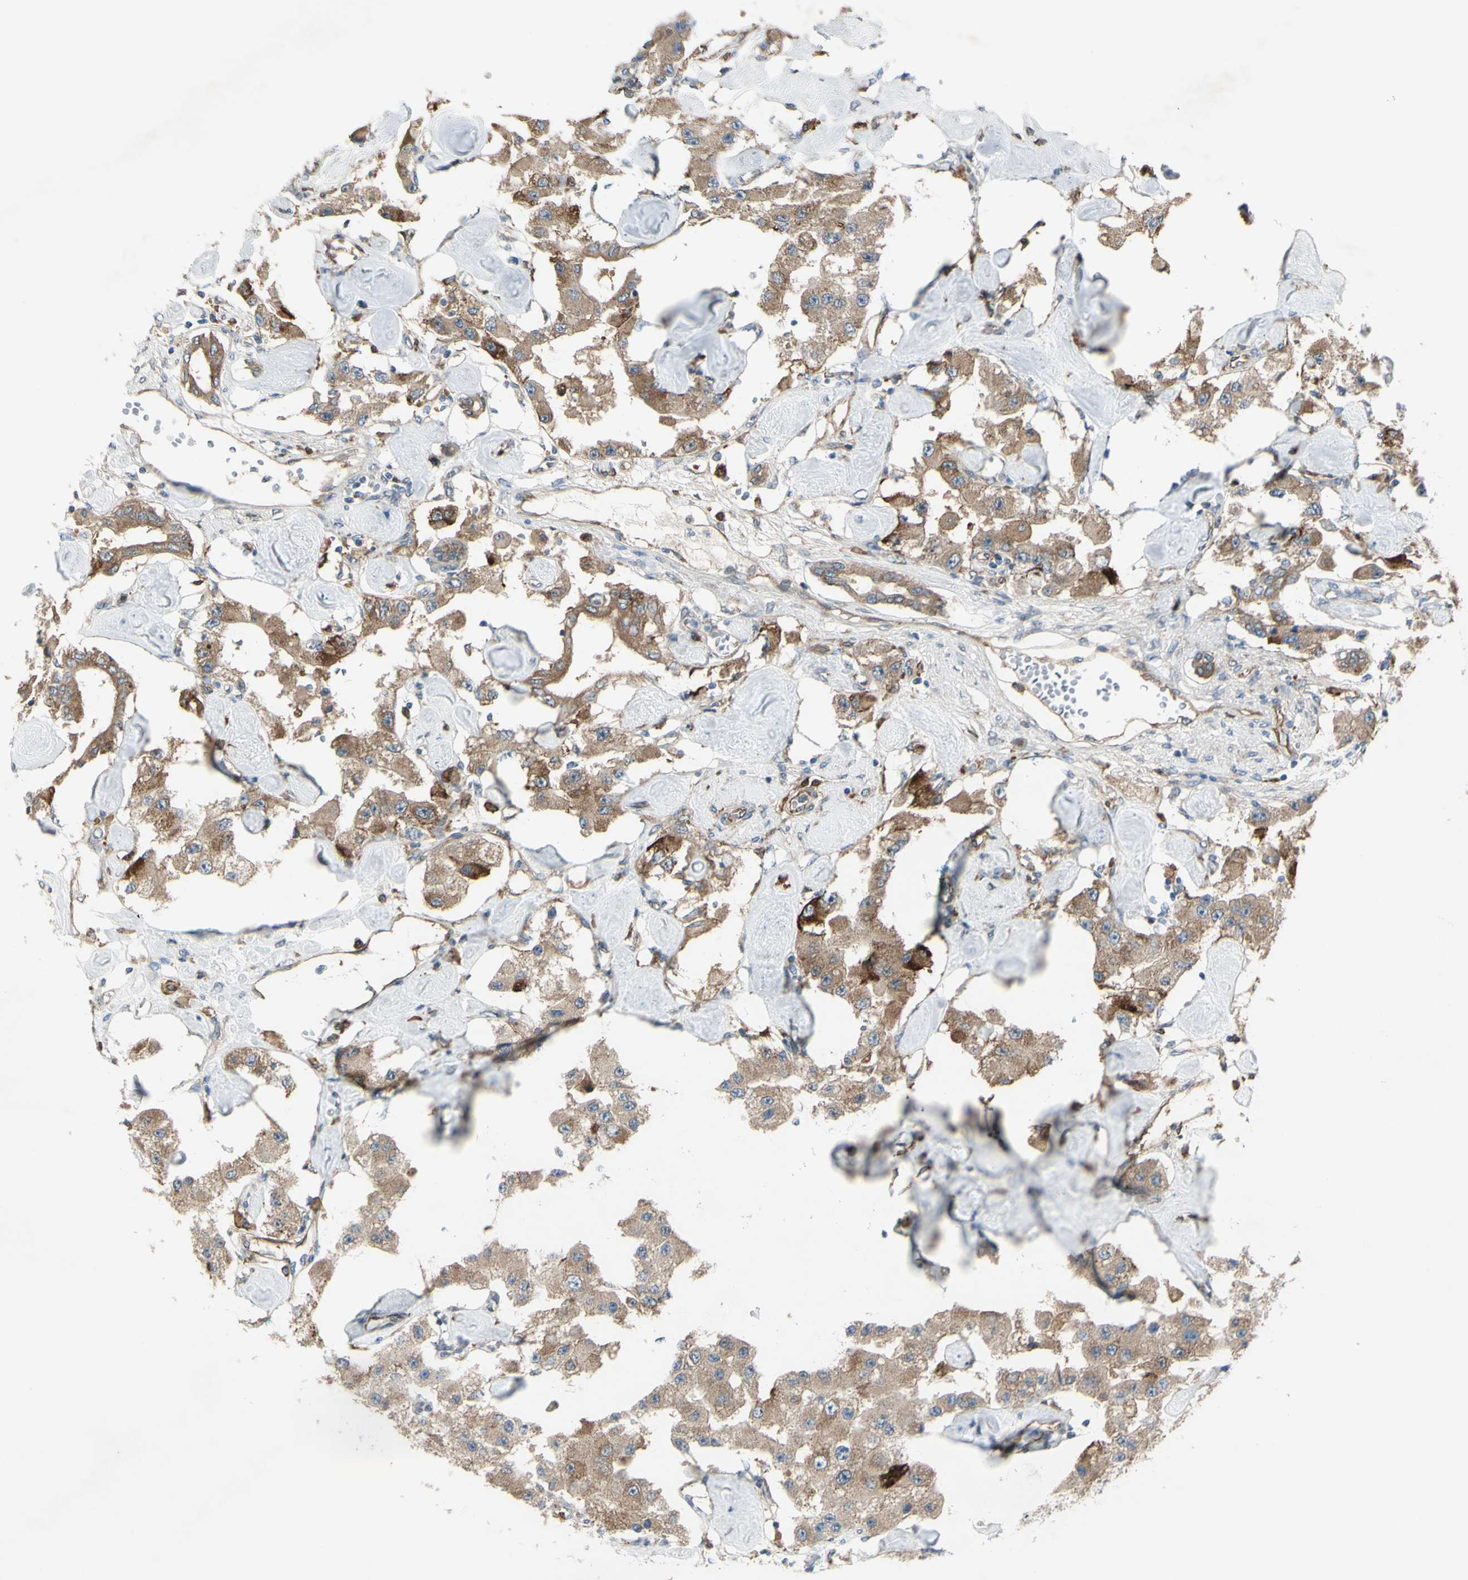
{"staining": {"intensity": "moderate", "quantity": ">75%", "location": "cytoplasmic/membranous"}, "tissue": "carcinoid", "cell_type": "Tumor cells", "image_type": "cancer", "snomed": [{"axis": "morphology", "description": "Carcinoid, malignant, NOS"}, {"axis": "topography", "description": "Pancreas"}], "caption": "Protein staining of carcinoid tissue displays moderate cytoplasmic/membranous positivity in about >75% of tumor cells.", "gene": "IGSF9B", "patient": {"sex": "male", "age": 41}}